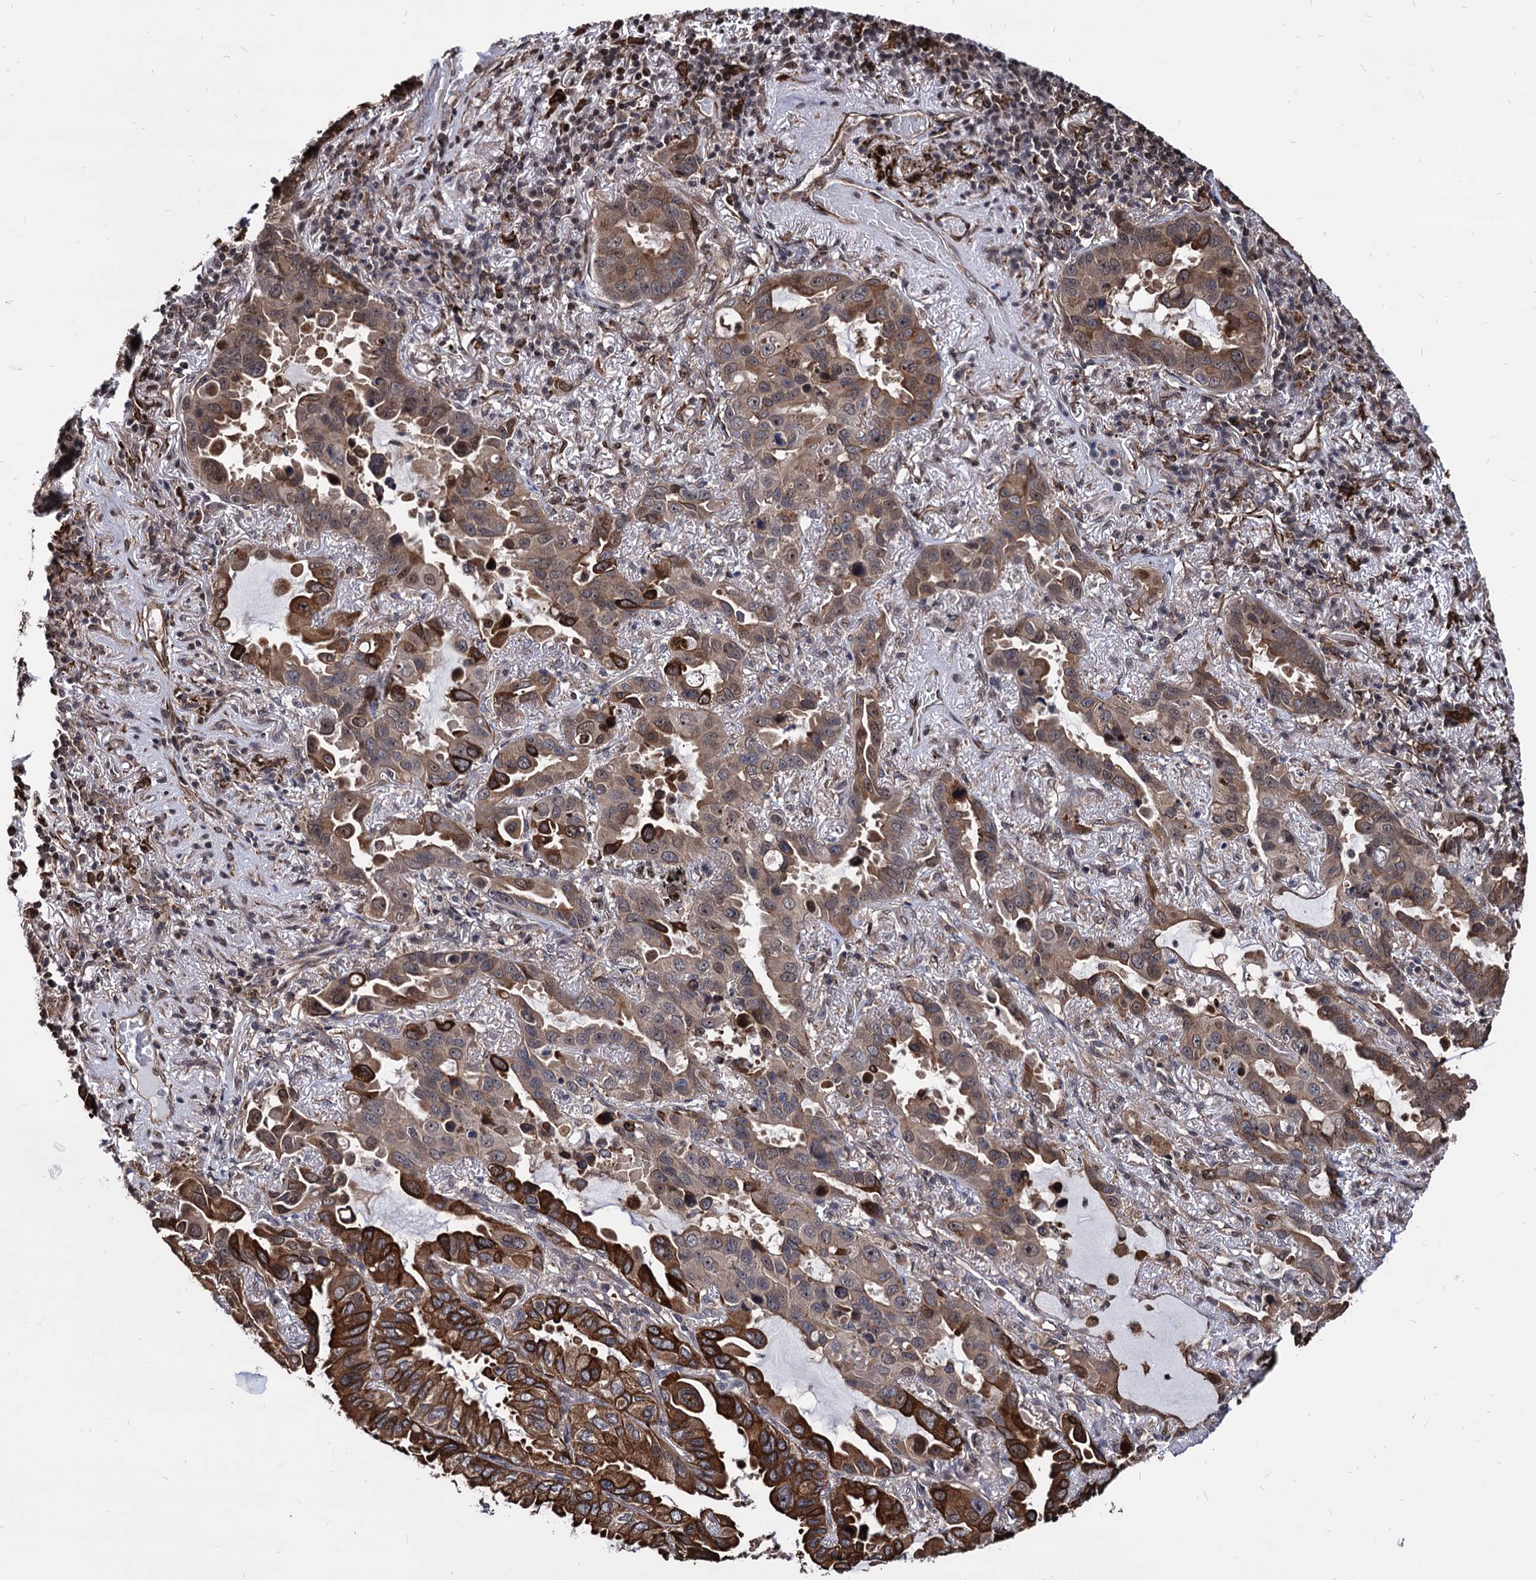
{"staining": {"intensity": "strong", "quantity": "25%-75%", "location": "cytoplasmic/membranous"}, "tissue": "lung cancer", "cell_type": "Tumor cells", "image_type": "cancer", "snomed": [{"axis": "morphology", "description": "Adenocarcinoma, NOS"}, {"axis": "topography", "description": "Lung"}], "caption": "Strong cytoplasmic/membranous staining is identified in approximately 25%-75% of tumor cells in adenocarcinoma (lung). (Brightfield microscopy of DAB IHC at high magnification).", "gene": "ANKRD12", "patient": {"sex": "male", "age": 64}}